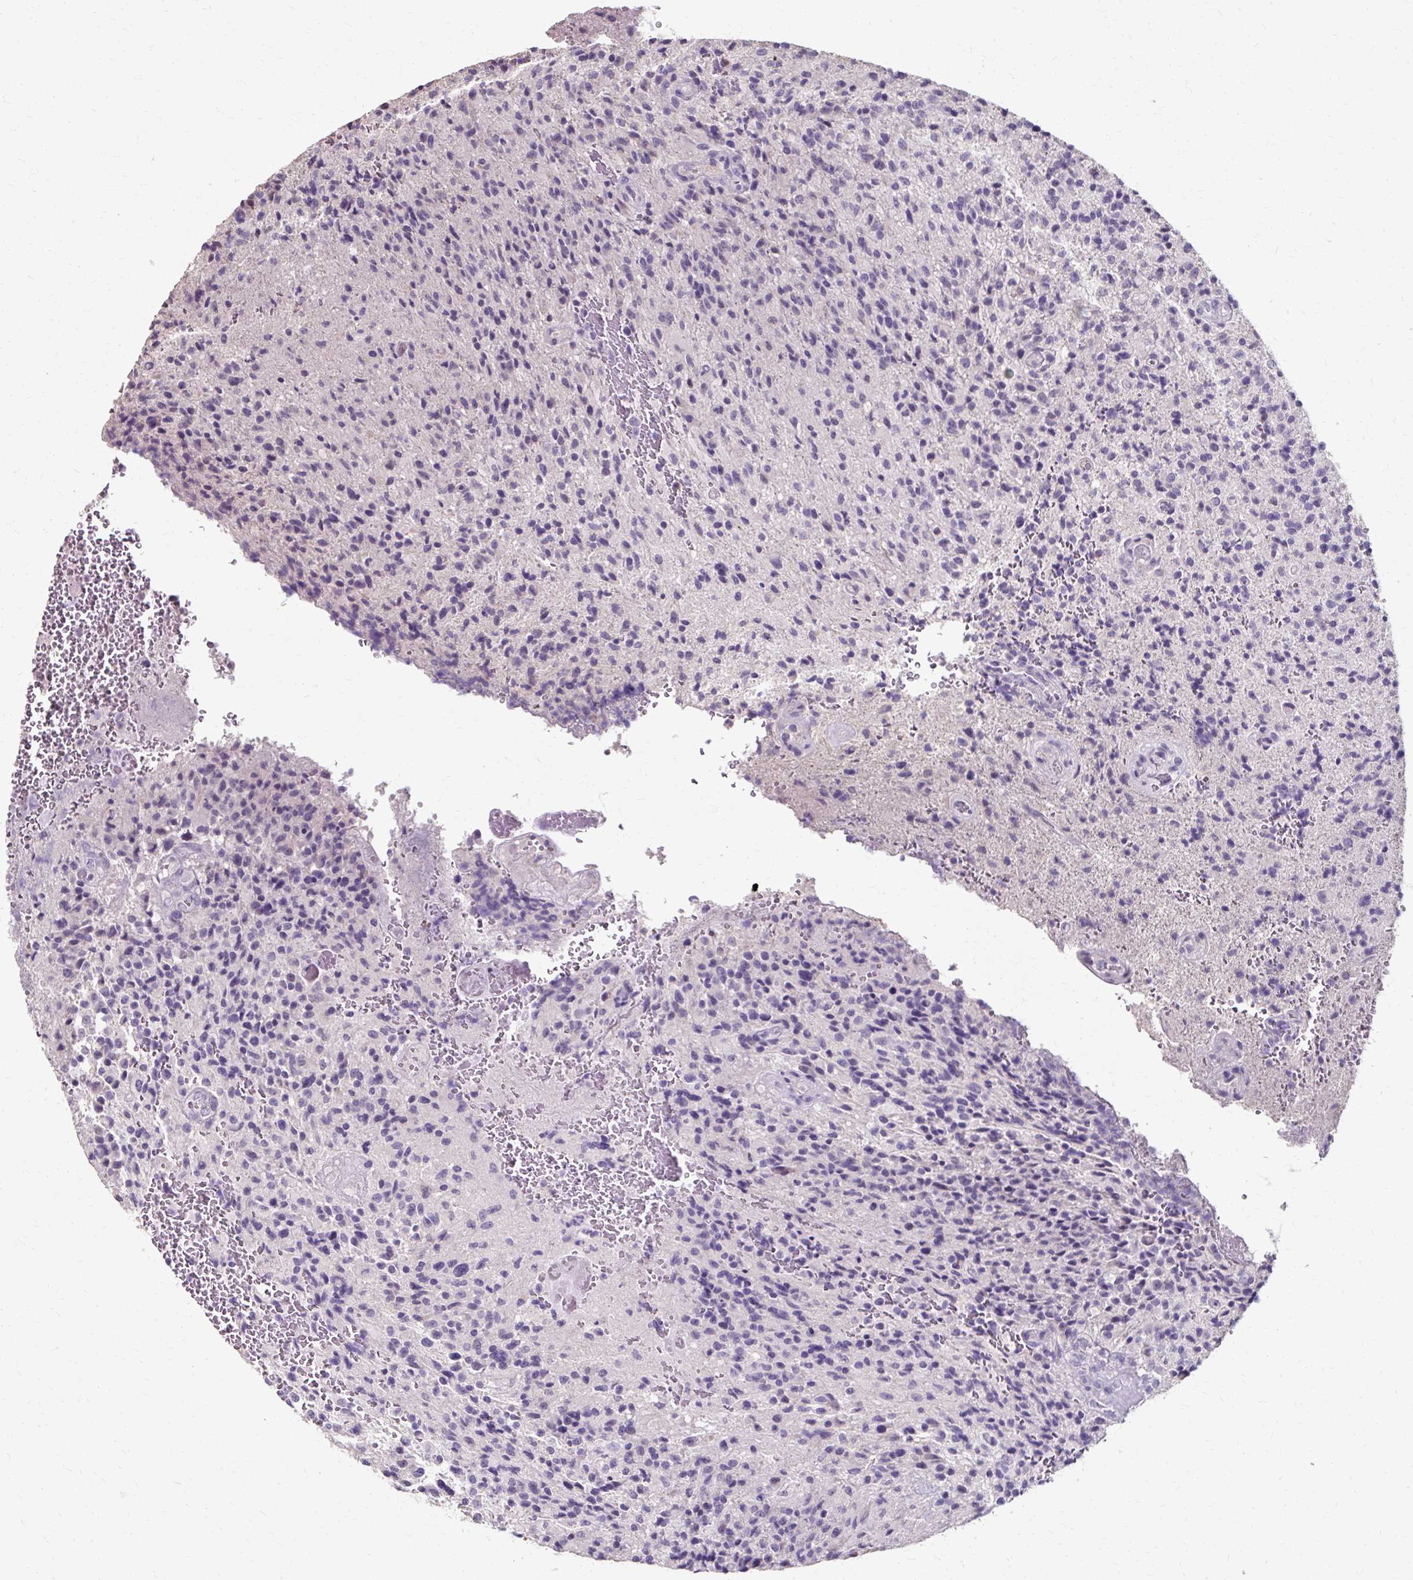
{"staining": {"intensity": "negative", "quantity": "none", "location": "none"}, "tissue": "glioma", "cell_type": "Tumor cells", "image_type": "cancer", "snomed": [{"axis": "morphology", "description": "Normal tissue, NOS"}, {"axis": "morphology", "description": "Glioma, malignant, High grade"}, {"axis": "topography", "description": "Cerebral cortex"}], "caption": "This is a photomicrograph of immunohistochemistry (IHC) staining of glioma, which shows no staining in tumor cells.", "gene": "KLHL24", "patient": {"sex": "male", "age": 56}}